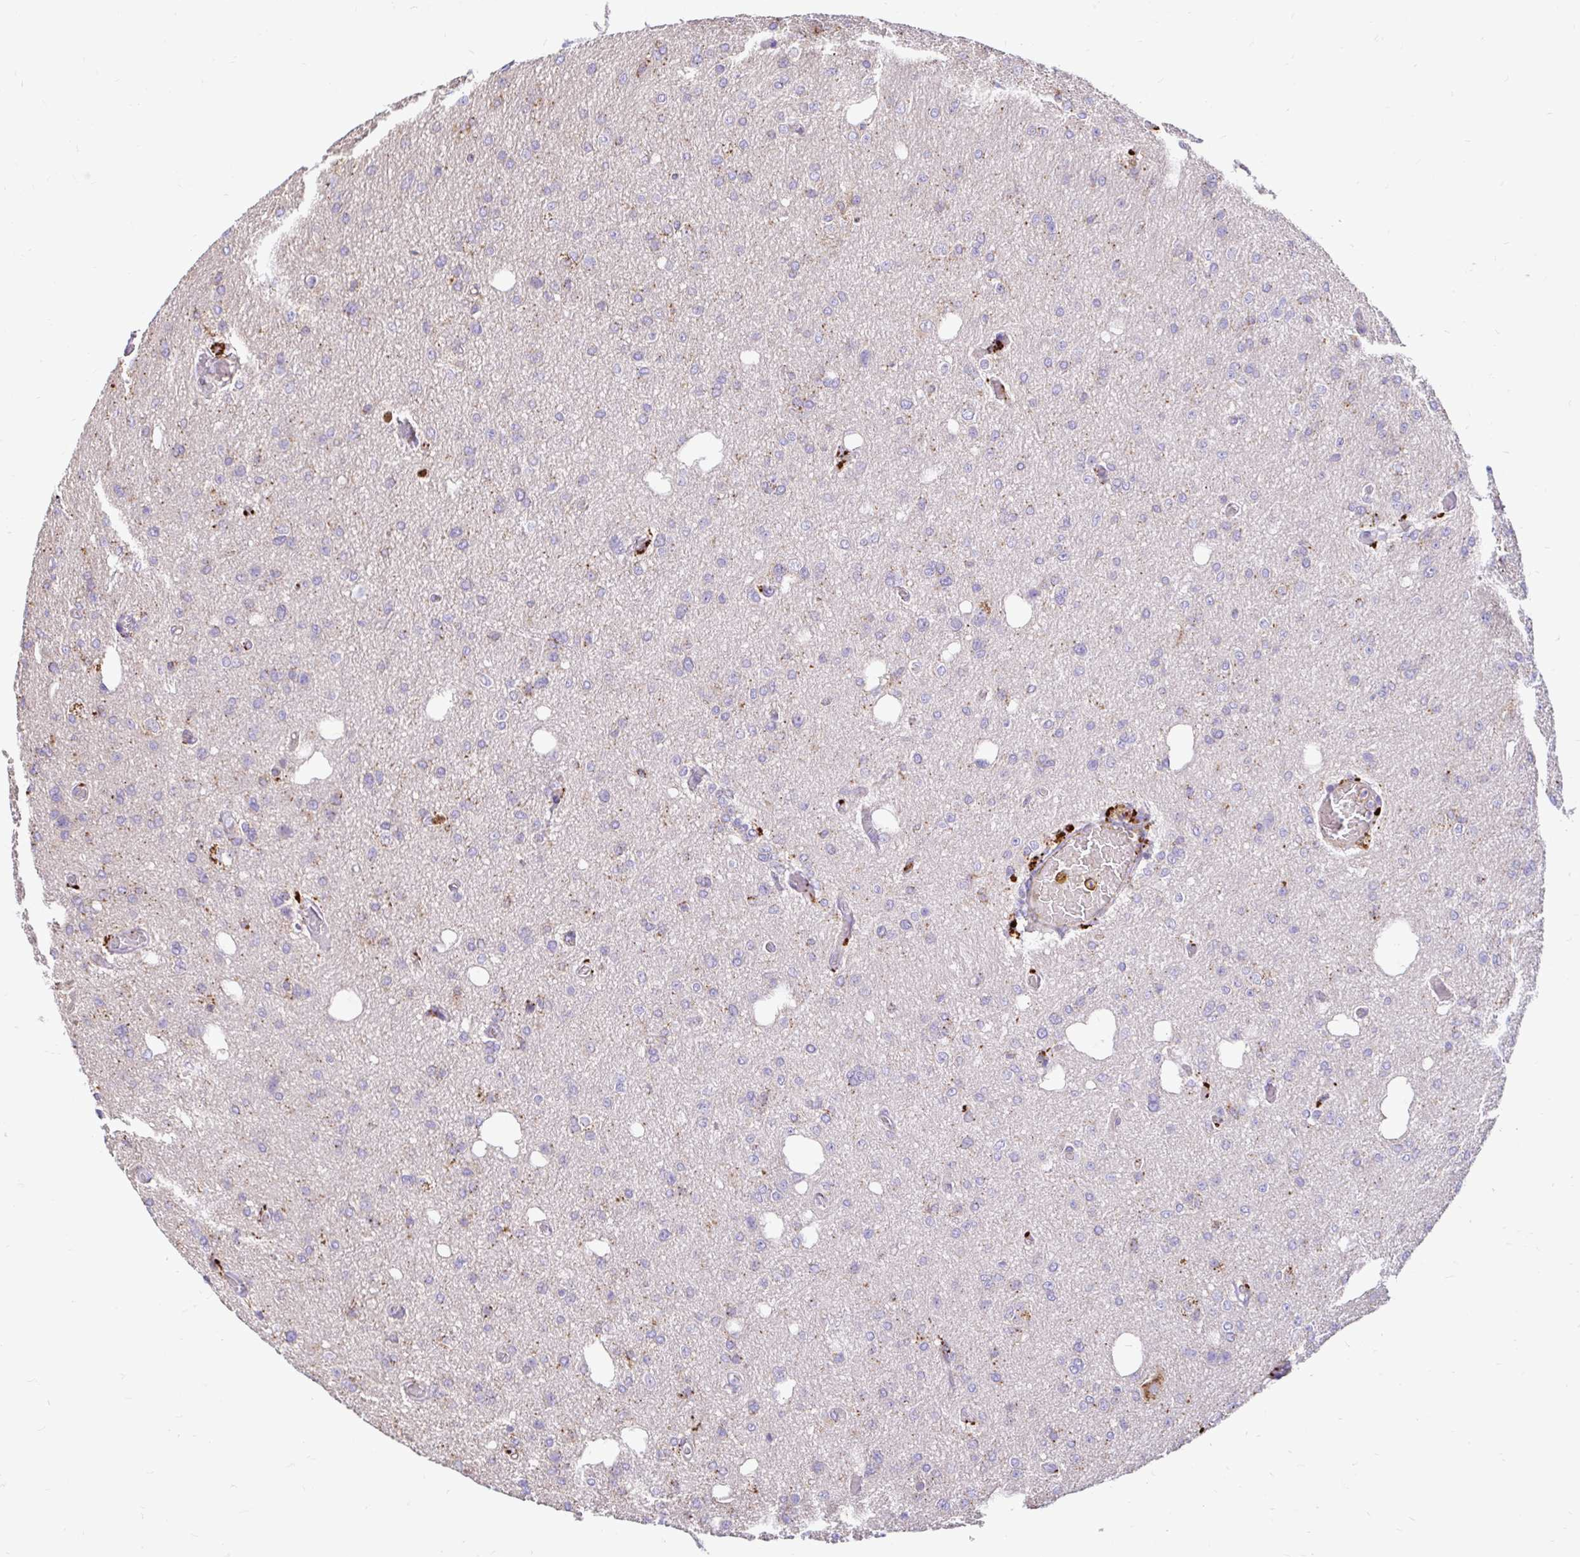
{"staining": {"intensity": "negative", "quantity": "none", "location": "none"}, "tissue": "glioma", "cell_type": "Tumor cells", "image_type": "cancer", "snomed": [{"axis": "morphology", "description": "Glioma, malignant, Low grade"}, {"axis": "topography", "description": "Brain"}], "caption": "Immunohistochemistry of glioma demonstrates no staining in tumor cells.", "gene": "FUCA1", "patient": {"sex": "male", "age": 26}}